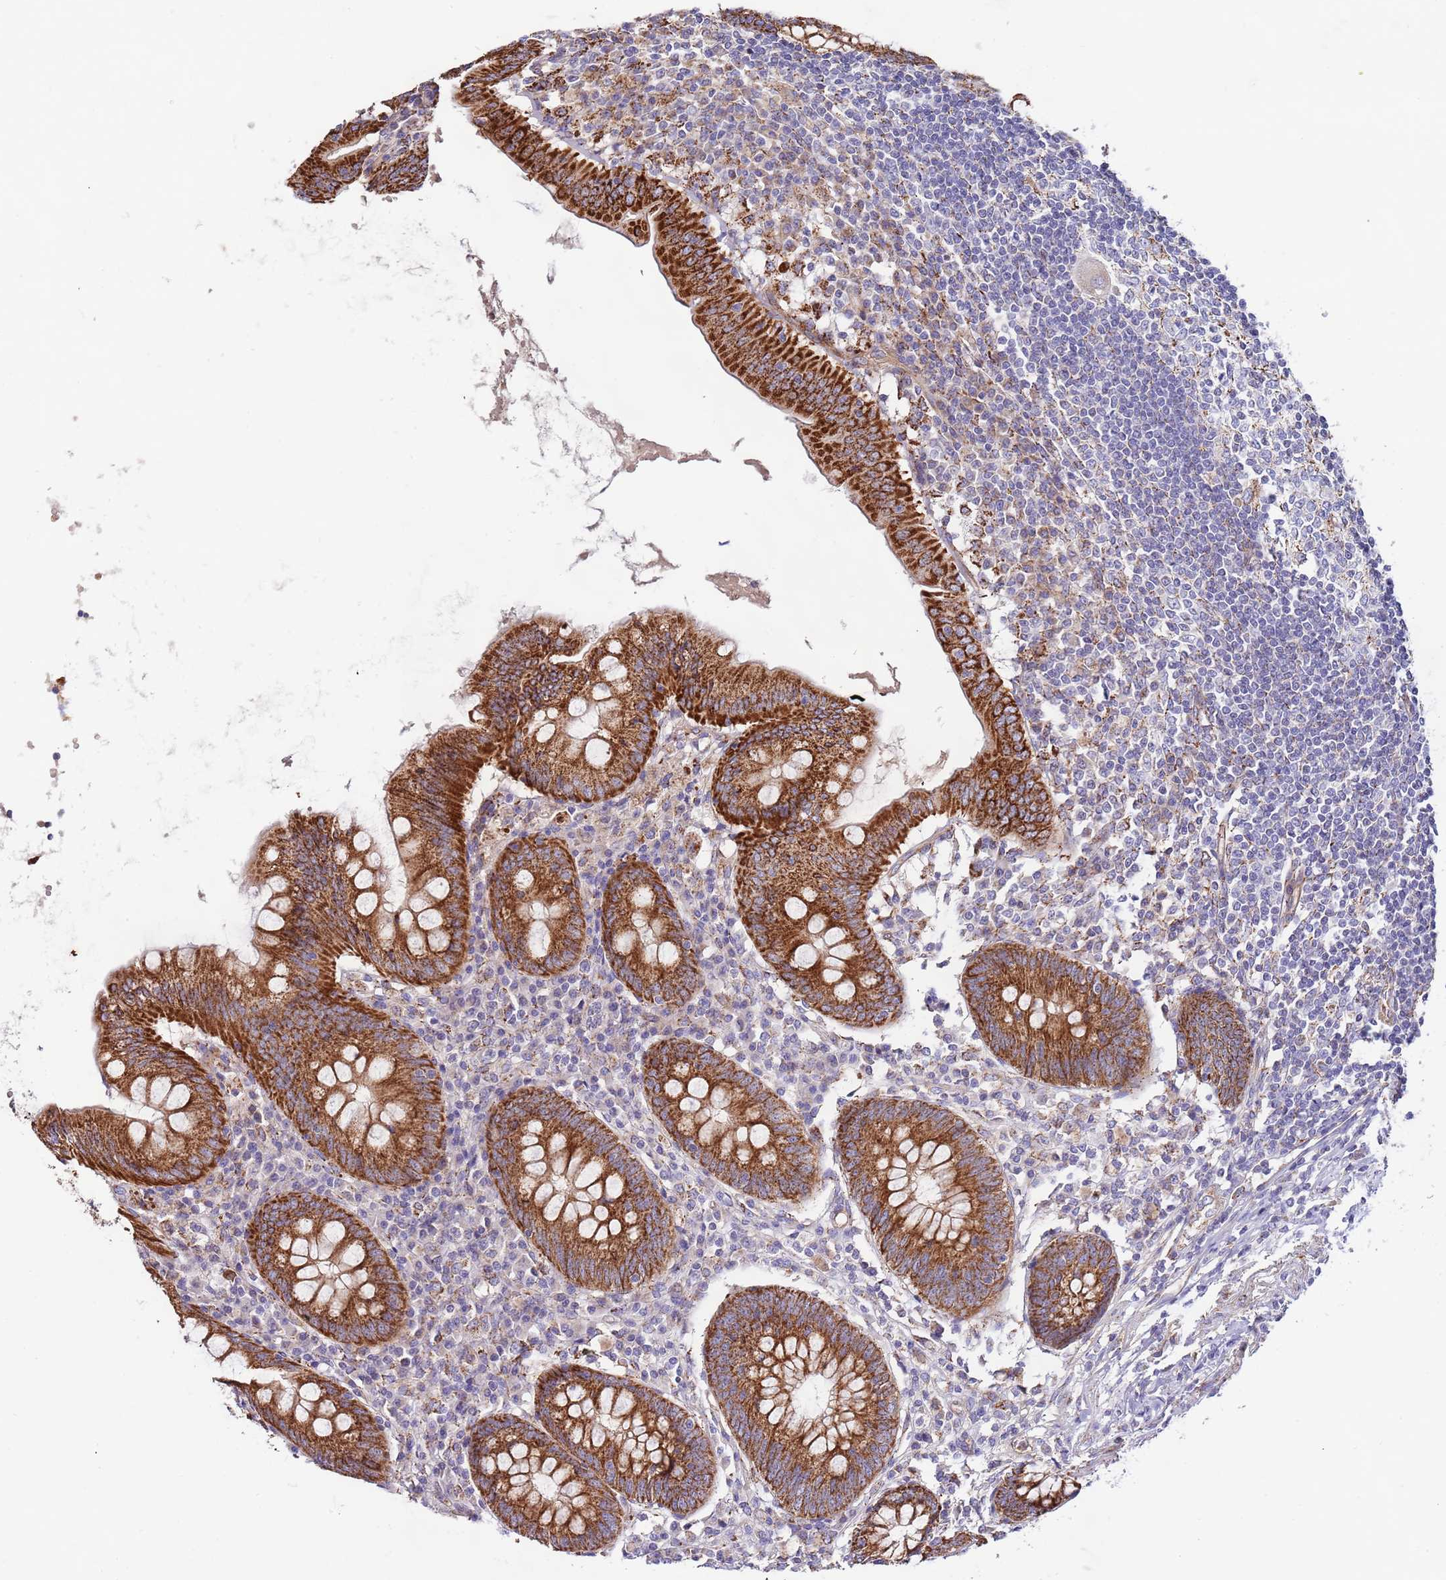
{"staining": {"intensity": "strong", "quantity": ">75%", "location": "cytoplasmic/membranous"}, "tissue": "appendix", "cell_type": "Glandular cells", "image_type": "normal", "snomed": [{"axis": "morphology", "description": "Normal tissue, NOS"}, {"axis": "topography", "description": "Appendix"}], "caption": "Approximately >75% of glandular cells in benign appendix reveal strong cytoplasmic/membranous protein staining as visualized by brown immunohistochemical staining.", "gene": "DOCK6", "patient": {"sex": "female", "age": 54}}